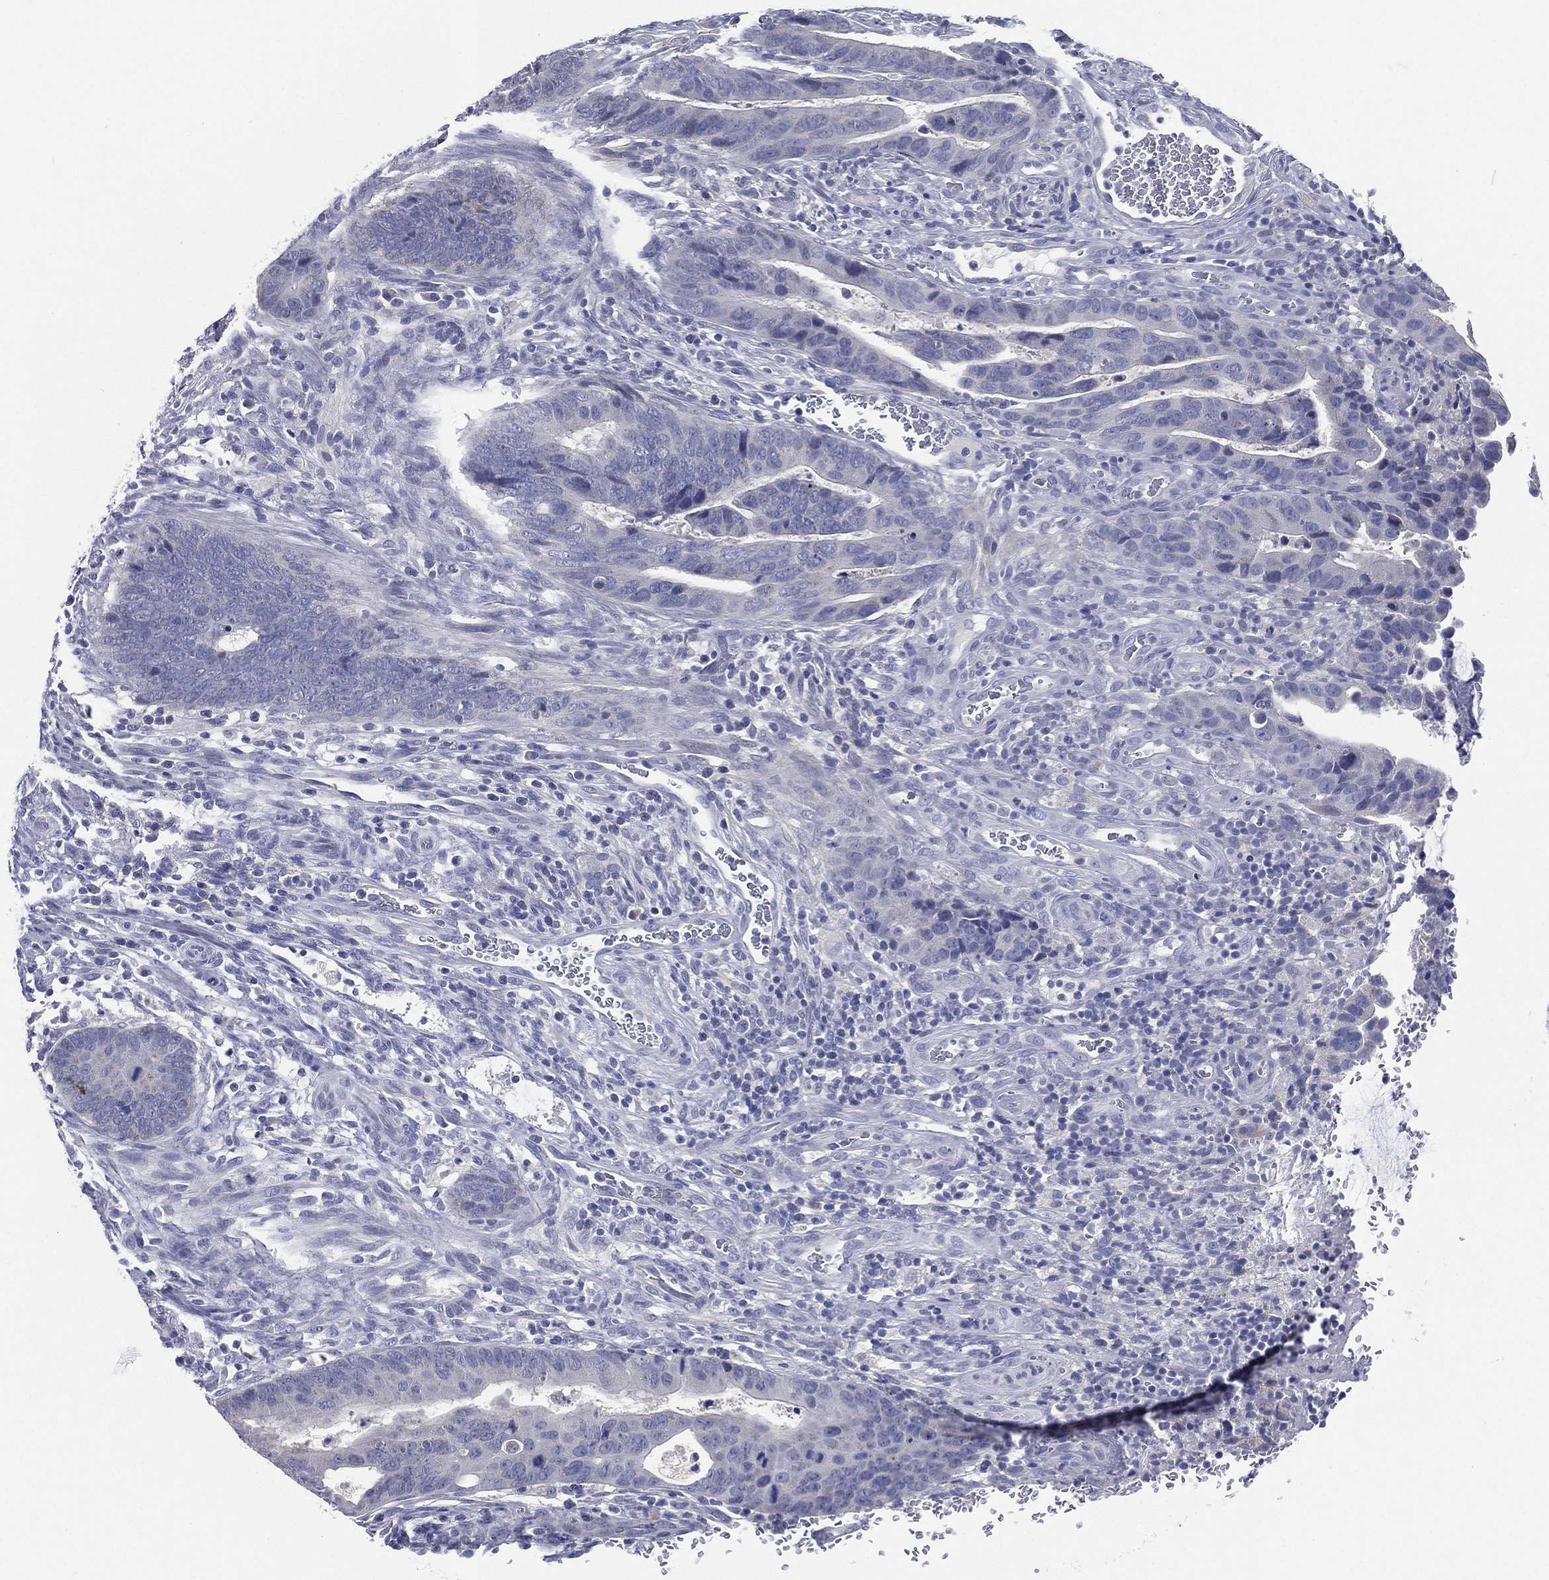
{"staining": {"intensity": "negative", "quantity": "none", "location": "none"}, "tissue": "colorectal cancer", "cell_type": "Tumor cells", "image_type": "cancer", "snomed": [{"axis": "morphology", "description": "Adenocarcinoma, NOS"}, {"axis": "topography", "description": "Colon"}], "caption": "Immunohistochemical staining of human colorectal cancer (adenocarcinoma) demonstrates no significant positivity in tumor cells. (DAB immunohistochemistry (IHC) visualized using brightfield microscopy, high magnification).", "gene": "SLC13A4", "patient": {"sex": "female", "age": 56}}